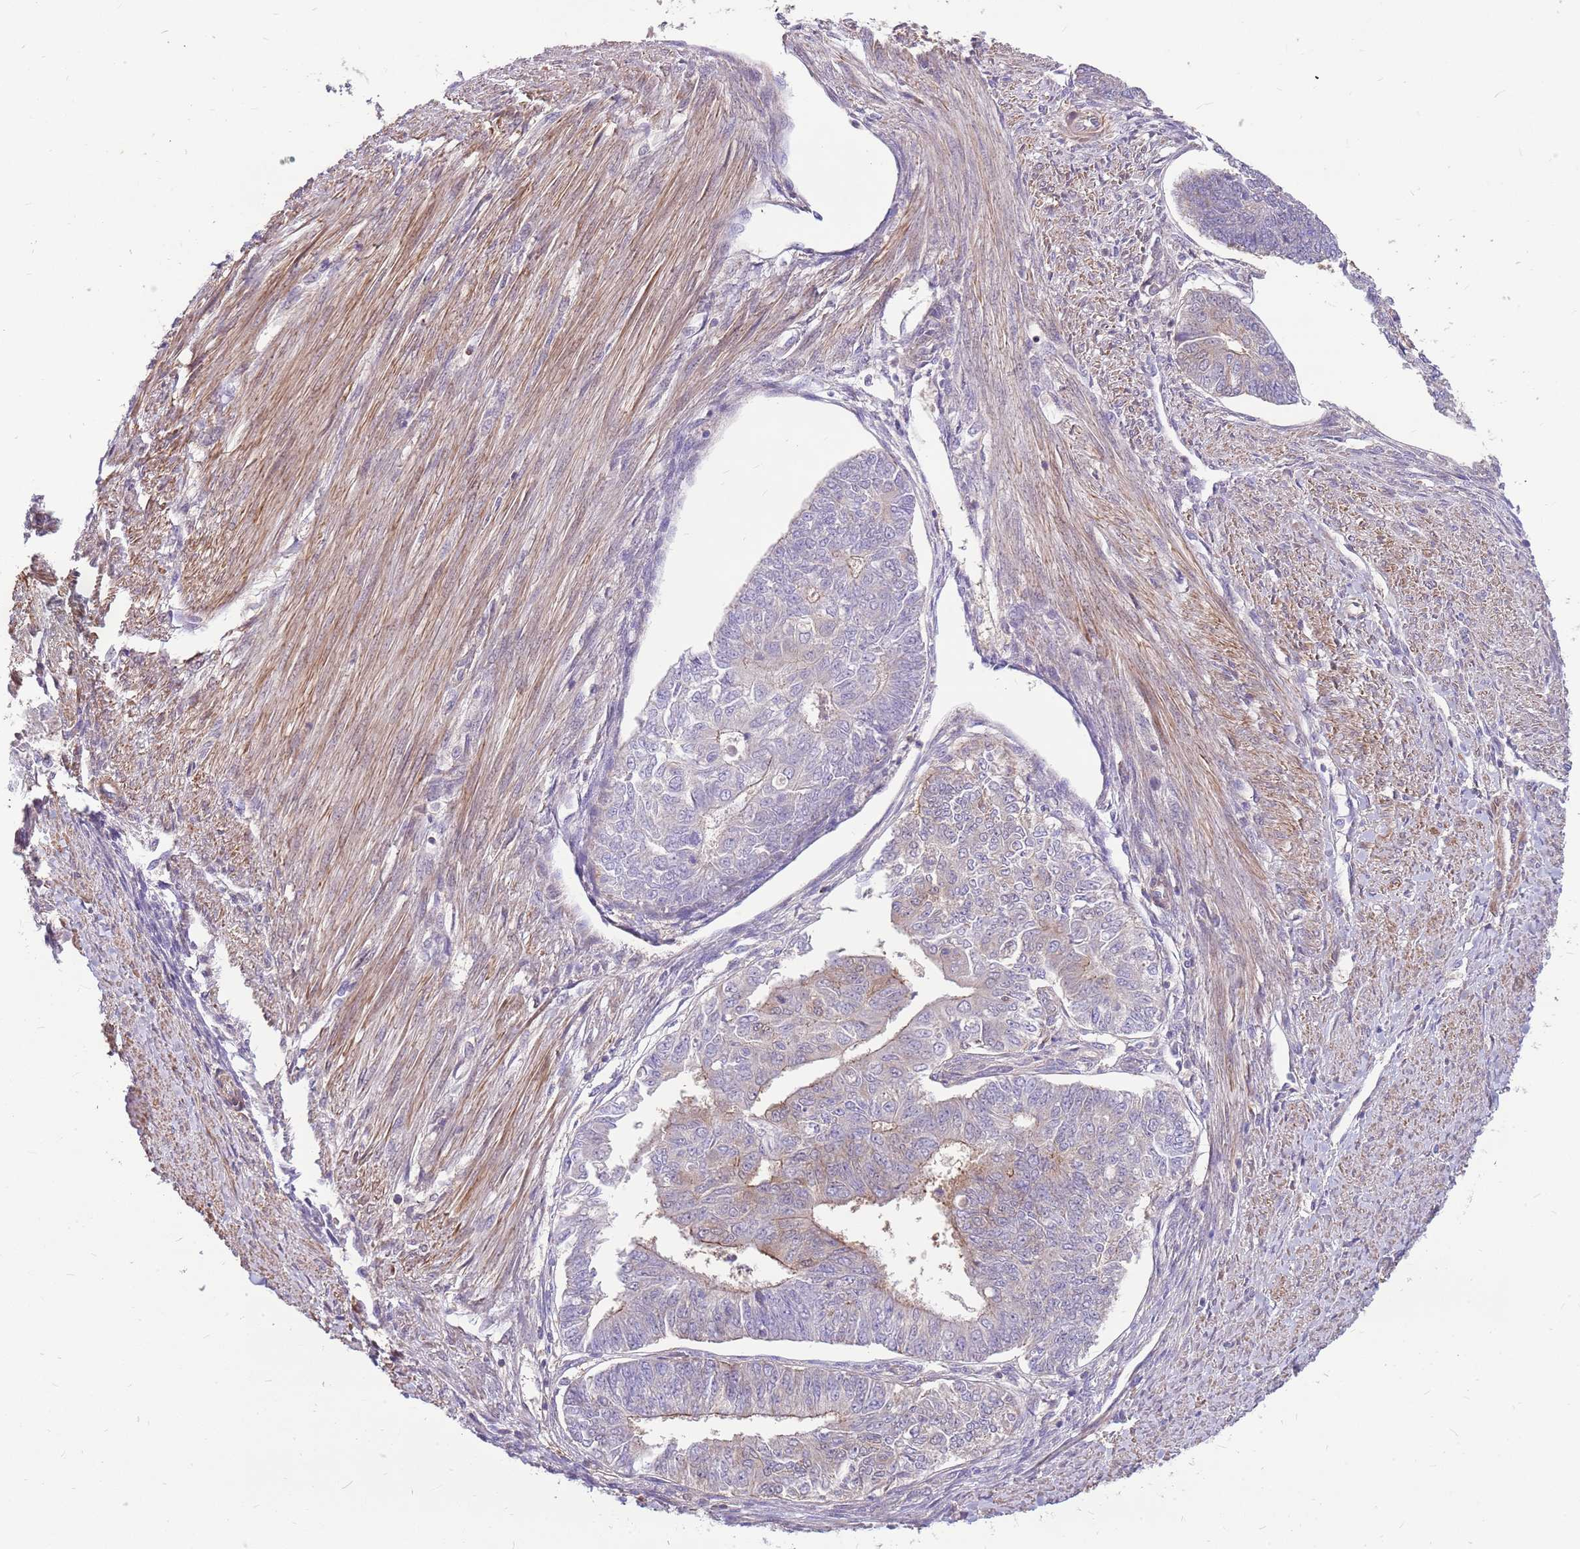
{"staining": {"intensity": "moderate", "quantity": "<25%", "location": "cytoplasmic/membranous"}, "tissue": "endometrial cancer", "cell_type": "Tumor cells", "image_type": "cancer", "snomed": [{"axis": "morphology", "description": "Adenocarcinoma, NOS"}, {"axis": "topography", "description": "Endometrium"}], "caption": "Adenocarcinoma (endometrial) tissue demonstrates moderate cytoplasmic/membranous expression in approximately <25% of tumor cells, visualized by immunohistochemistry.", "gene": "MVD", "patient": {"sex": "female", "age": 32}}